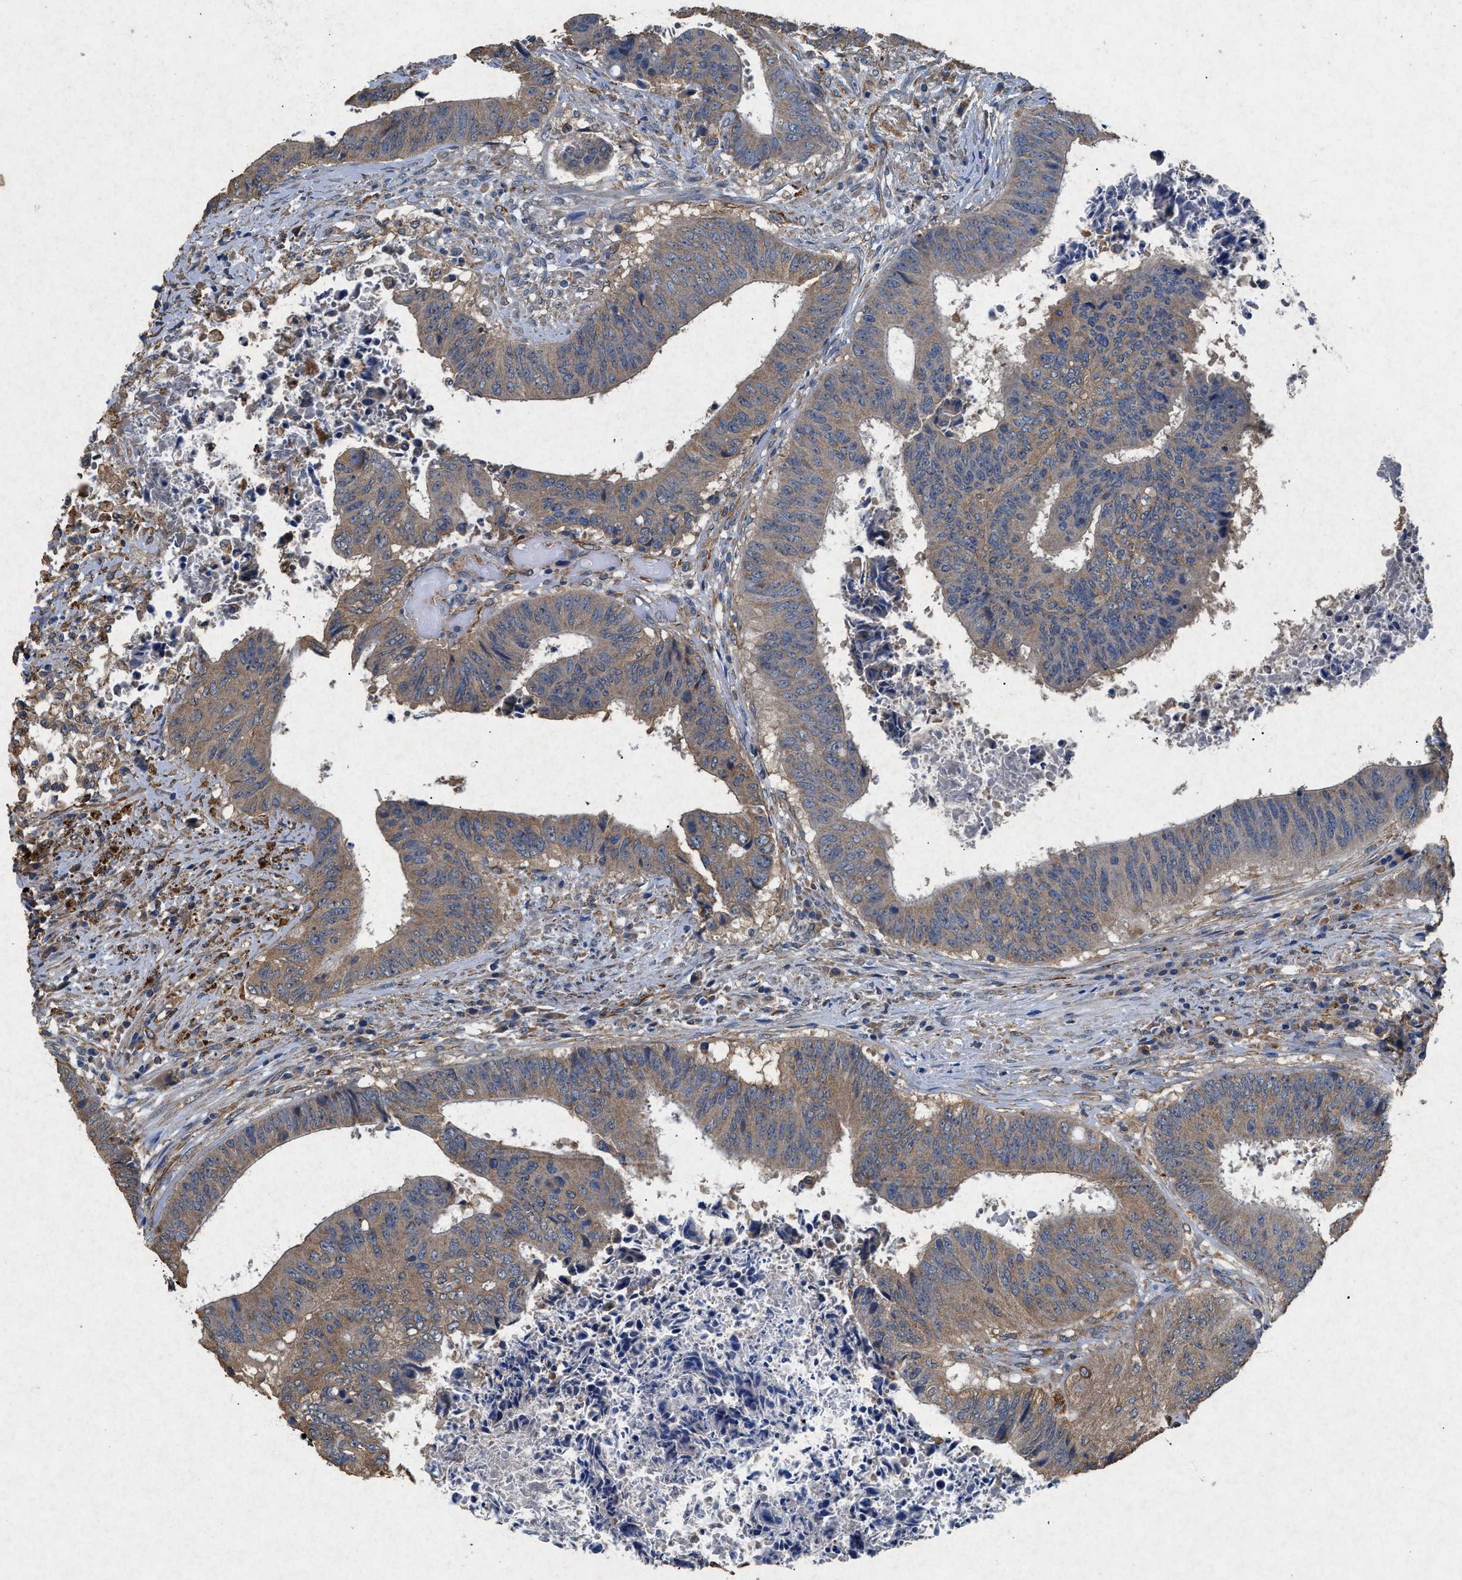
{"staining": {"intensity": "moderate", "quantity": ">75%", "location": "cytoplasmic/membranous"}, "tissue": "colorectal cancer", "cell_type": "Tumor cells", "image_type": "cancer", "snomed": [{"axis": "morphology", "description": "Adenocarcinoma, NOS"}, {"axis": "topography", "description": "Rectum"}], "caption": "Immunohistochemical staining of human colorectal adenocarcinoma shows moderate cytoplasmic/membranous protein staining in about >75% of tumor cells.", "gene": "CDK15", "patient": {"sex": "male", "age": 72}}